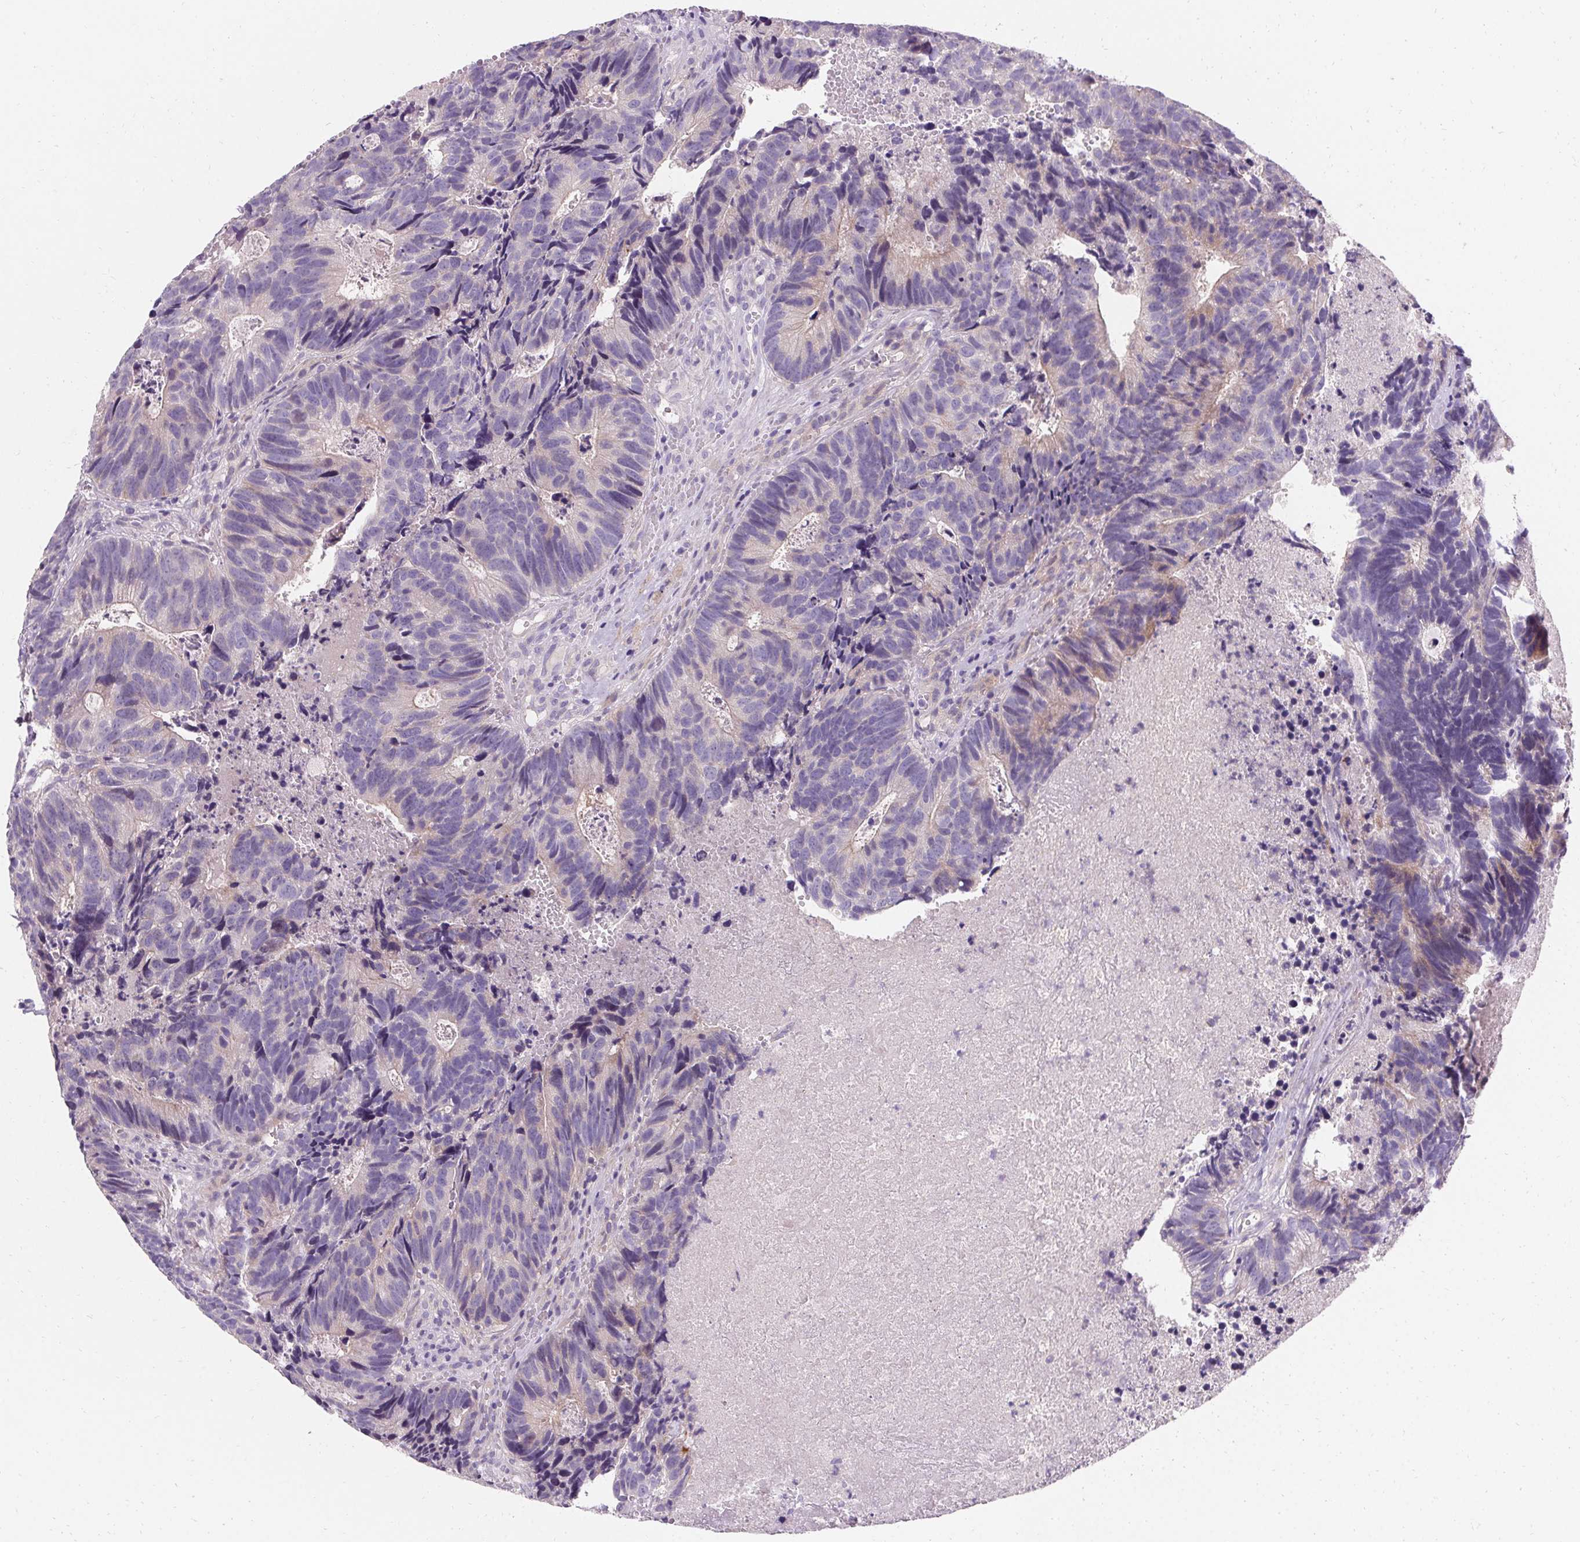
{"staining": {"intensity": "negative", "quantity": "none", "location": "none"}, "tissue": "head and neck cancer", "cell_type": "Tumor cells", "image_type": "cancer", "snomed": [{"axis": "morphology", "description": "Adenocarcinoma, NOS"}, {"axis": "topography", "description": "Head-Neck"}], "caption": "Immunohistochemical staining of head and neck cancer (adenocarcinoma) shows no significant expression in tumor cells.", "gene": "TRIP13", "patient": {"sex": "male", "age": 62}}